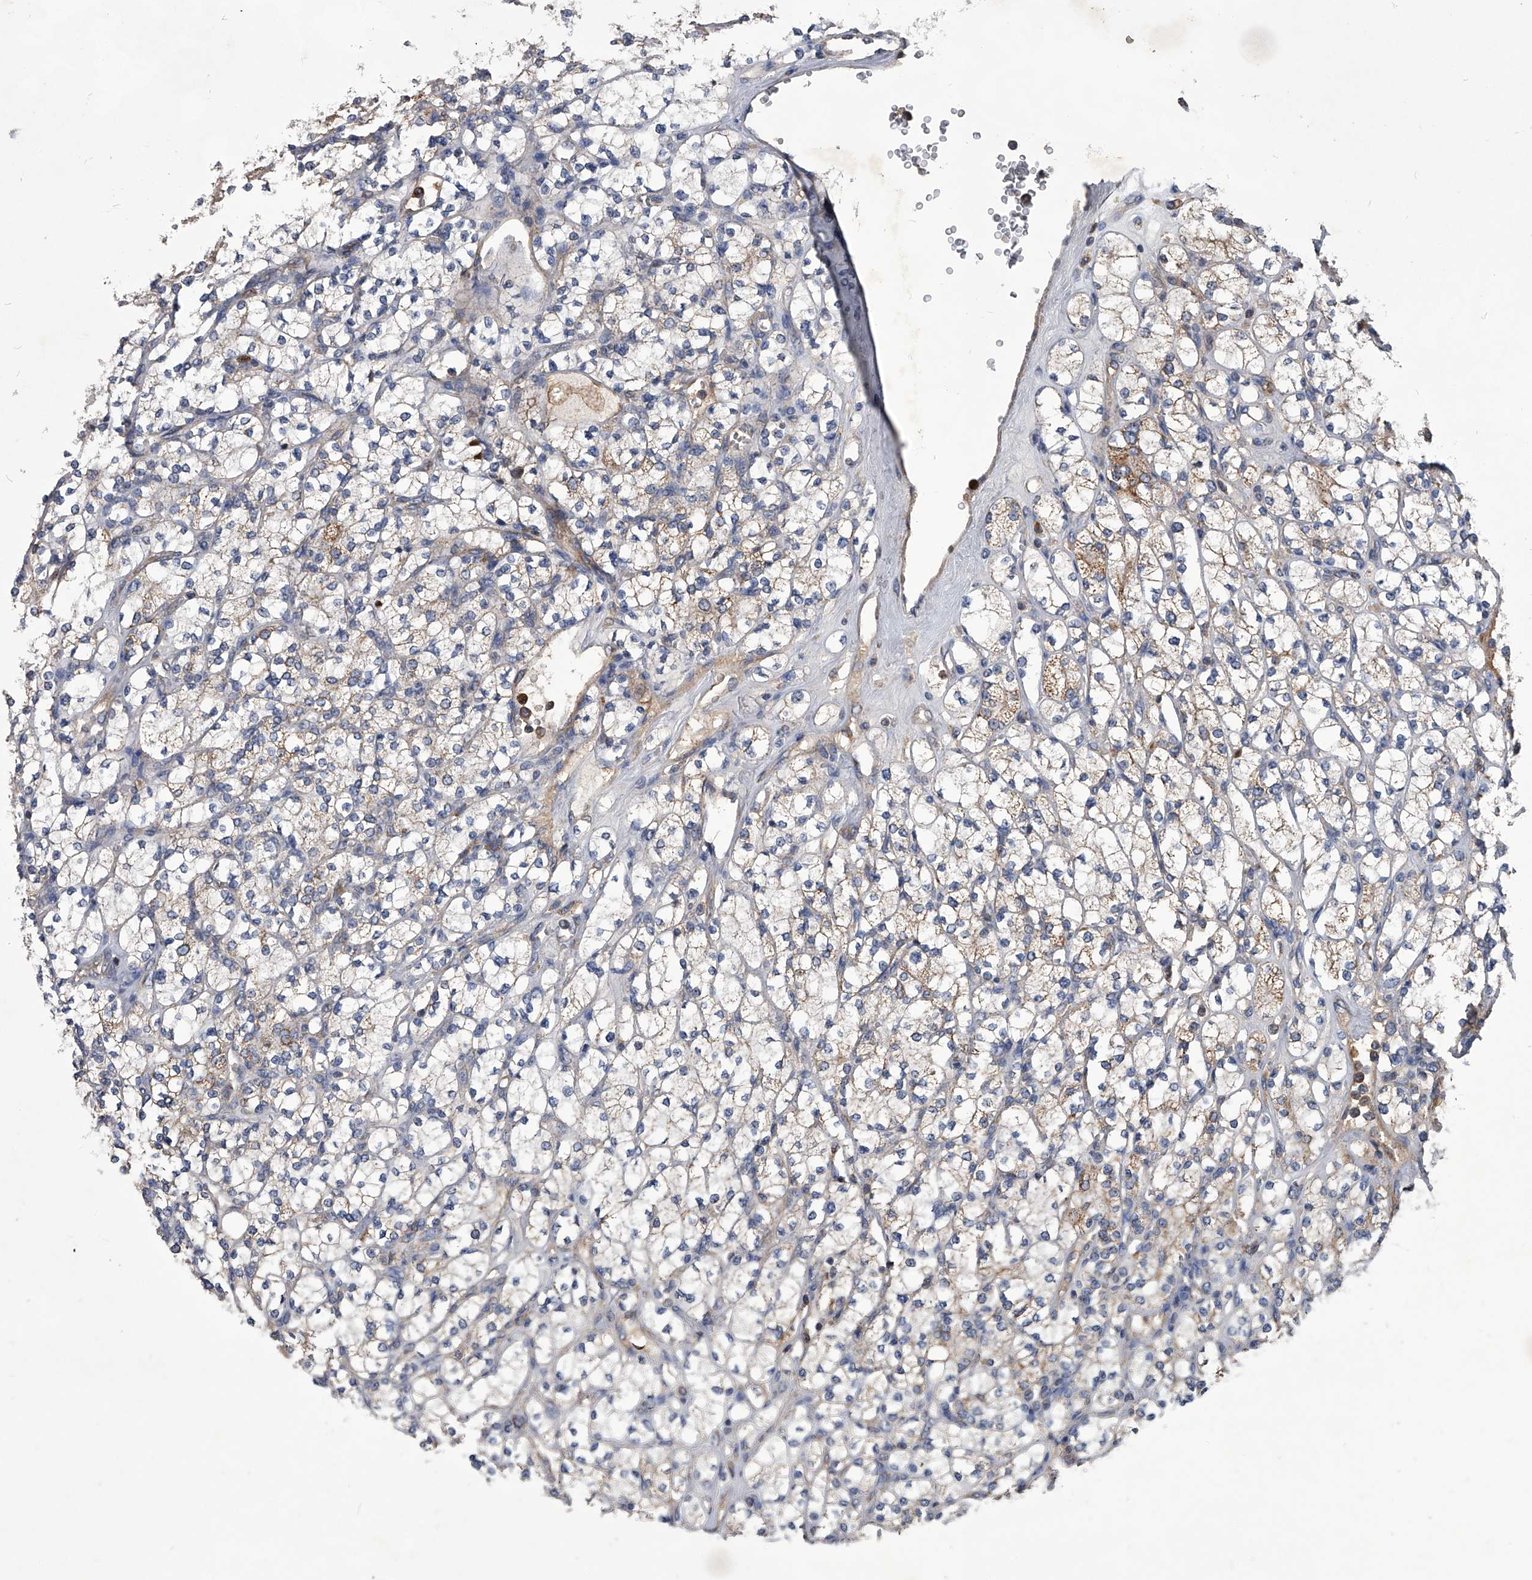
{"staining": {"intensity": "moderate", "quantity": "<25%", "location": "cytoplasmic/membranous"}, "tissue": "renal cancer", "cell_type": "Tumor cells", "image_type": "cancer", "snomed": [{"axis": "morphology", "description": "Adenocarcinoma, NOS"}, {"axis": "topography", "description": "Kidney"}], "caption": "Protein positivity by immunohistochemistry reveals moderate cytoplasmic/membranous expression in about <25% of tumor cells in renal cancer (adenocarcinoma).", "gene": "NRP1", "patient": {"sex": "male", "age": 77}}